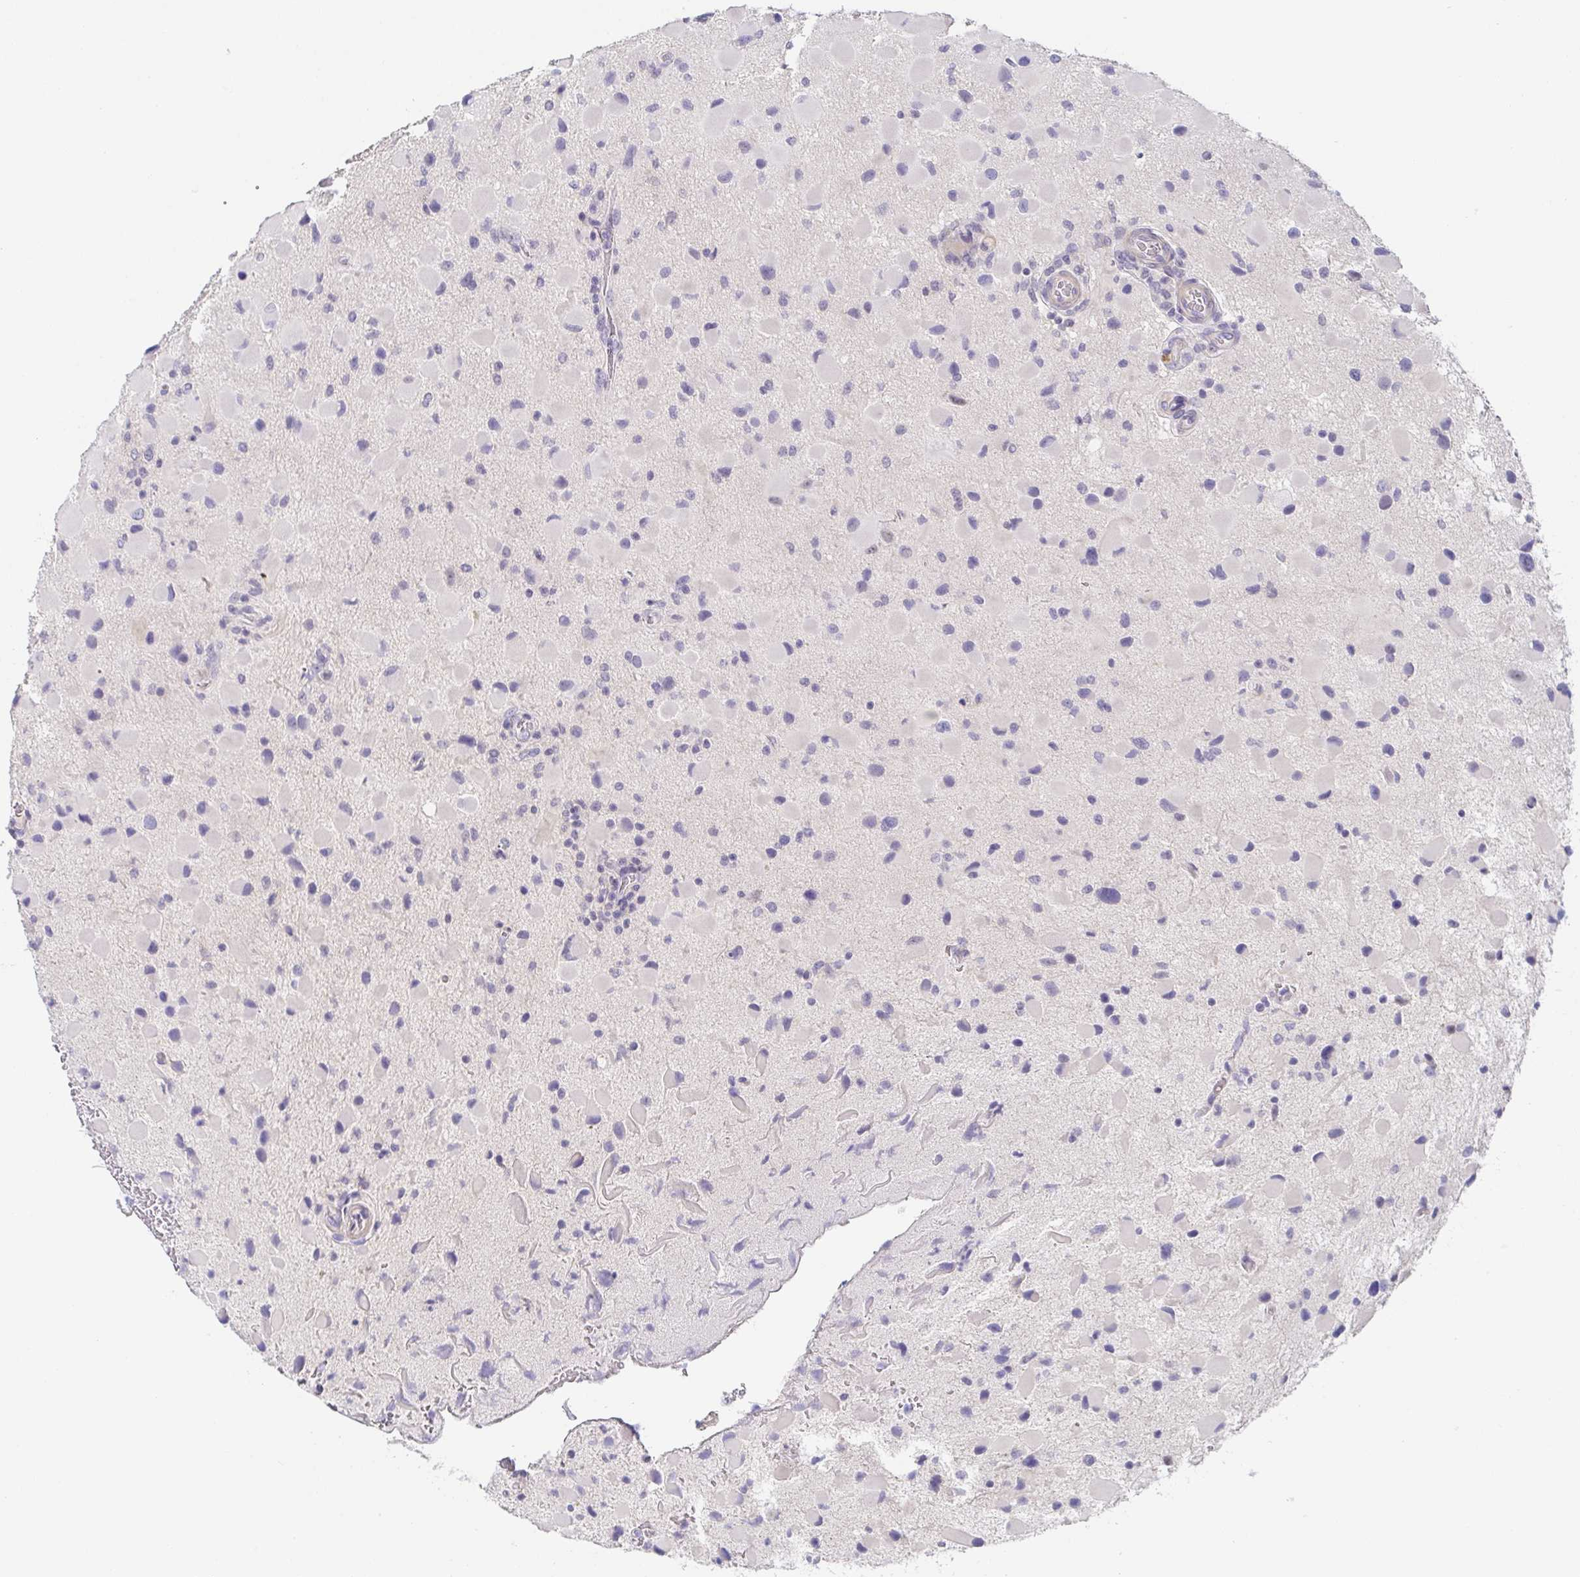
{"staining": {"intensity": "negative", "quantity": "none", "location": "none"}, "tissue": "glioma", "cell_type": "Tumor cells", "image_type": "cancer", "snomed": [{"axis": "morphology", "description": "Glioma, malignant, Low grade"}, {"axis": "topography", "description": "Brain"}], "caption": "The immunohistochemistry (IHC) micrograph has no significant expression in tumor cells of malignant glioma (low-grade) tissue.", "gene": "RHOV", "patient": {"sex": "female", "age": 32}}